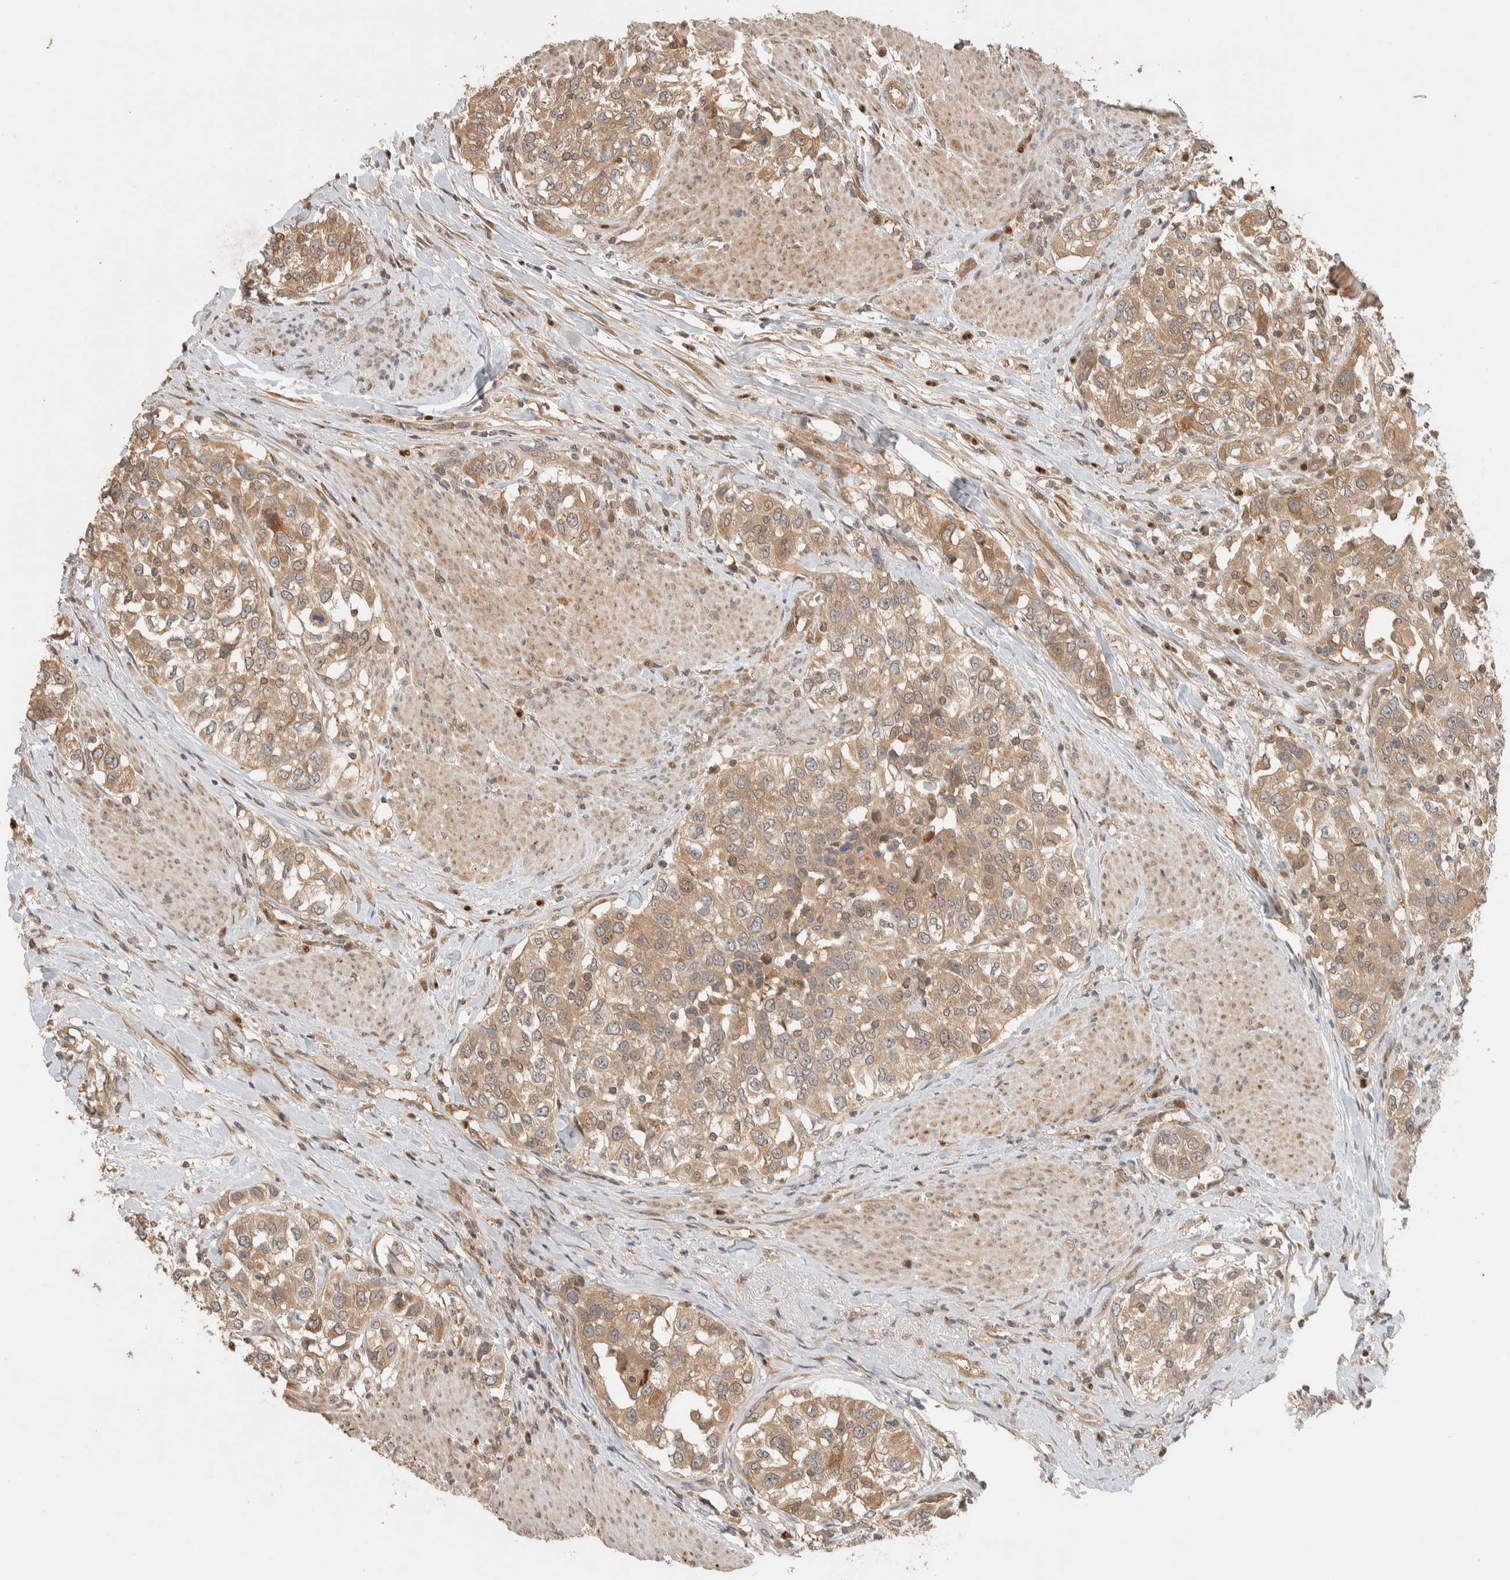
{"staining": {"intensity": "moderate", "quantity": ">75%", "location": "cytoplasmic/membranous"}, "tissue": "urothelial cancer", "cell_type": "Tumor cells", "image_type": "cancer", "snomed": [{"axis": "morphology", "description": "Urothelial carcinoma, High grade"}, {"axis": "topography", "description": "Urinary bladder"}], "caption": "This is a photomicrograph of immunohistochemistry (IHC) staining of urothelial cancer, which shows moderate positivity in the cytoplasmic/membranous of tumor cells.", "gene": "ADSS2", "patient": {"sex": "female", "age": 80}}